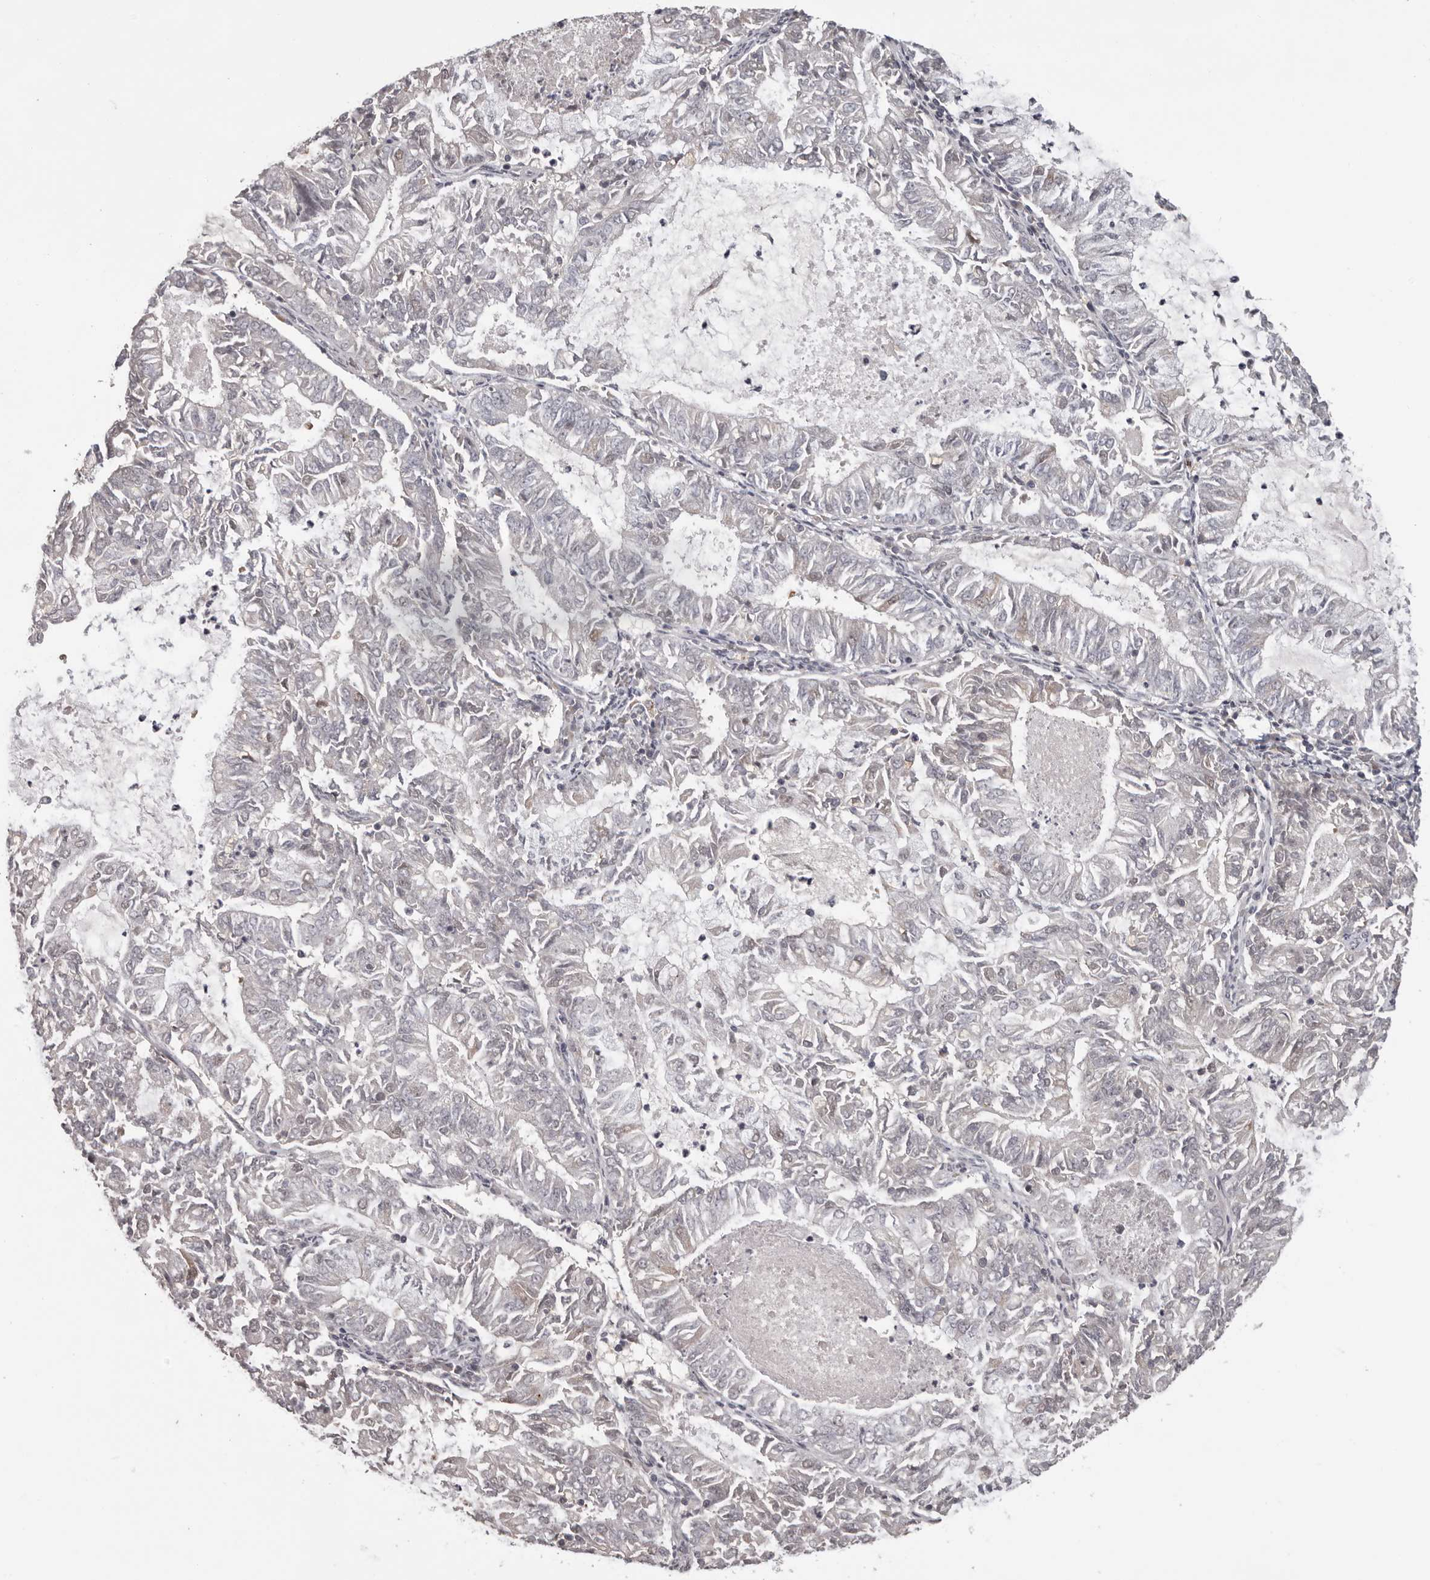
{"staining": {"intensity": "negative", "quantity": "none", "location": "none"}, "tissue": "endometrial cancer", "cell_type": "Tumor cells", "image_type": "cancer", "snomed": [{"axis": "morphology", "description": "Adenocarcinoma, NOS"}, {"axis": "topography", "description": "Endometrium"}], "caption": "Image shows no protein staining in tumor cells of adenocarcinoma (endometrial) tissue.", "gene": "ANKRD44", "patient": {"sex": "female", "age": 57}}